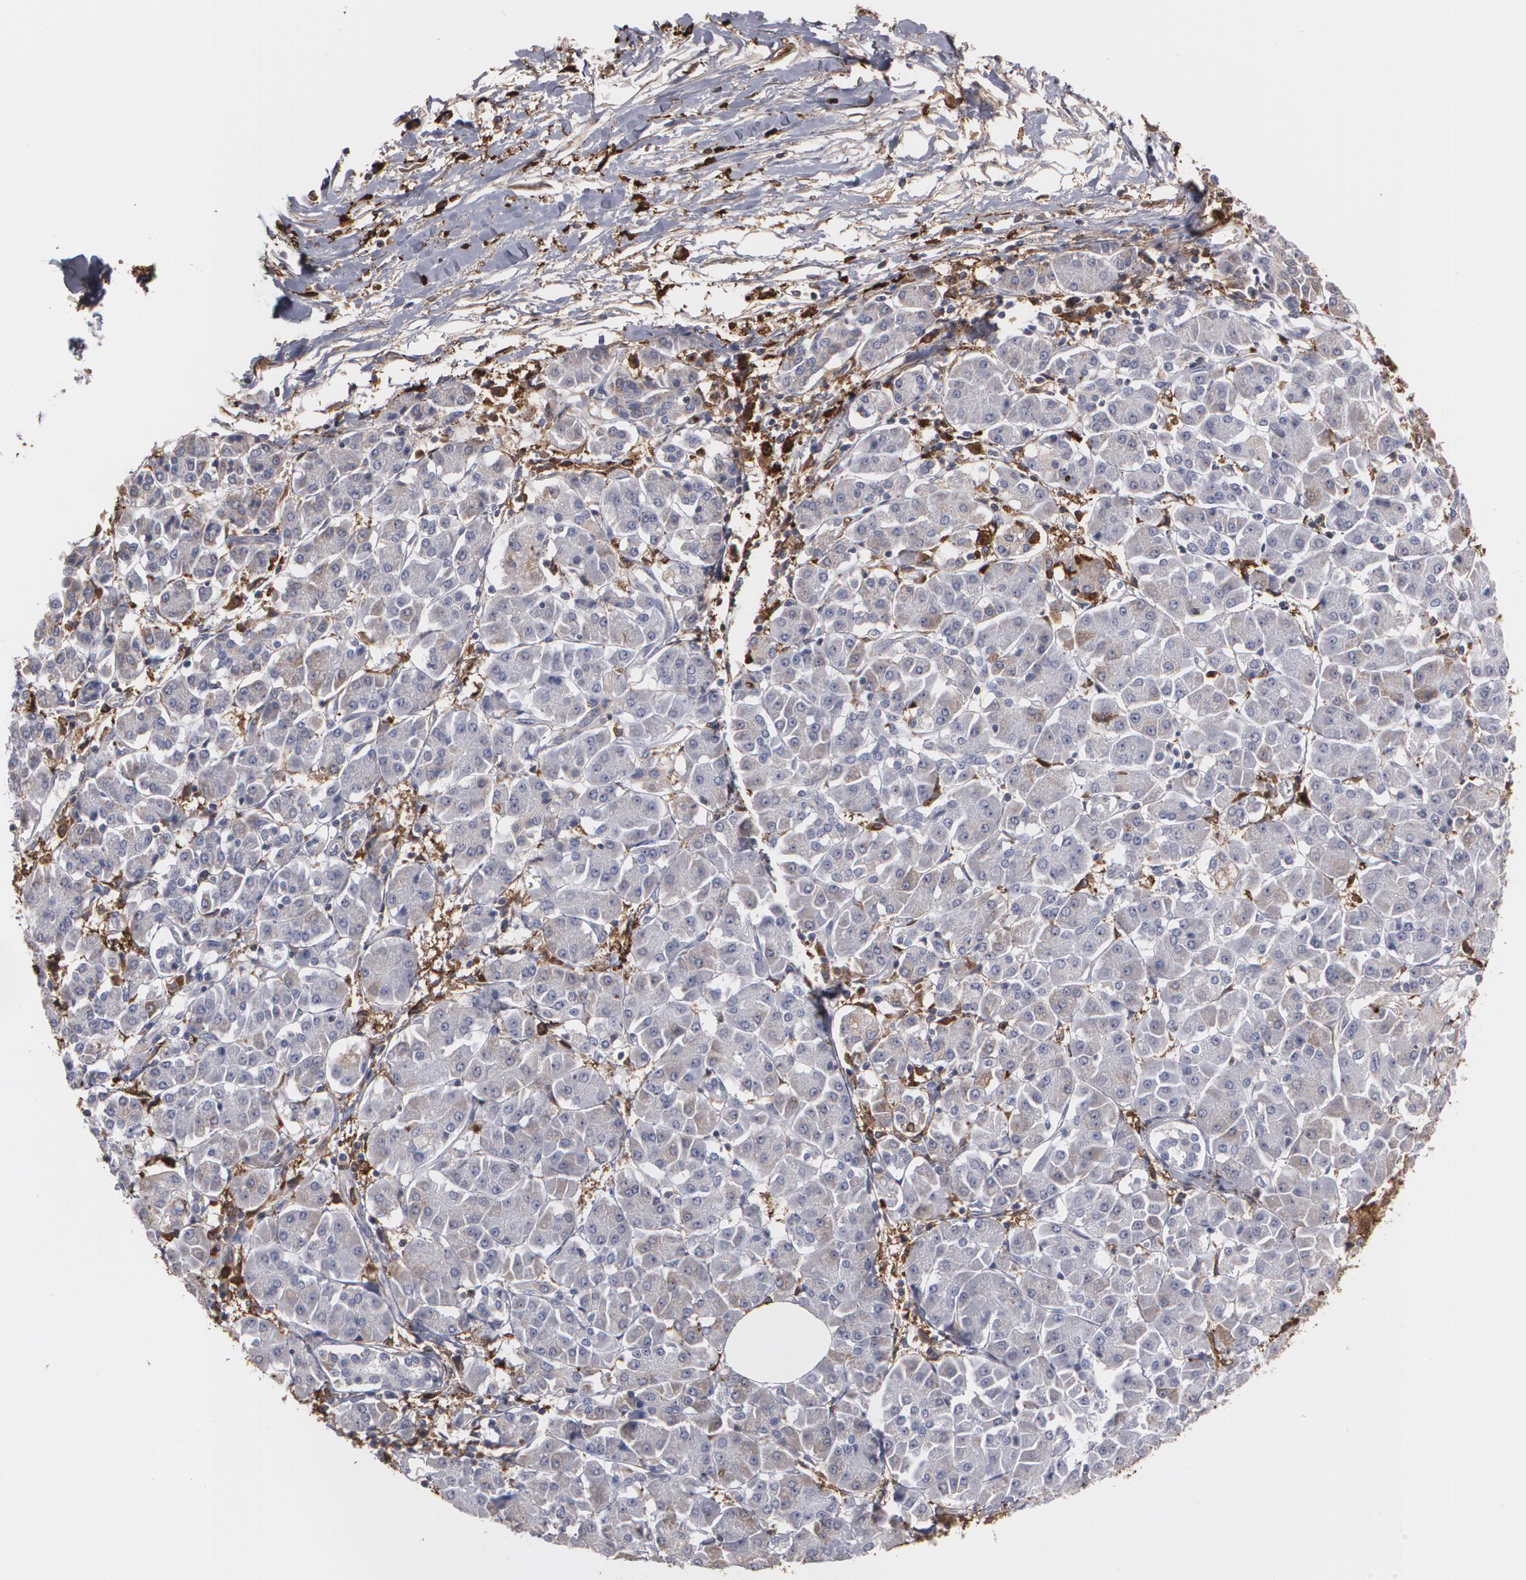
{"staining": {"intensity": "weak", "quantity": ">75%", "location": "cytoplasmic/membranous"}, "tissue": "pancreatic cancer", "cell_type": "Tumor cells", "image_type": "cancer", "snomed": [{"axis": "morphology", "description": "Adenocarcinoma, NOS"}, {"axis": "topography", "description": "Pancreas"}], "caption": "There is low levels of weak cytoplasmic/membranous expression in tumor cells of pancreatic cancer (adenocarcinoma), as demonstrated by immunohistochemical staining (brown color).", "gene": "ODC1", "patient": {"sex": "female", "age": 57}}